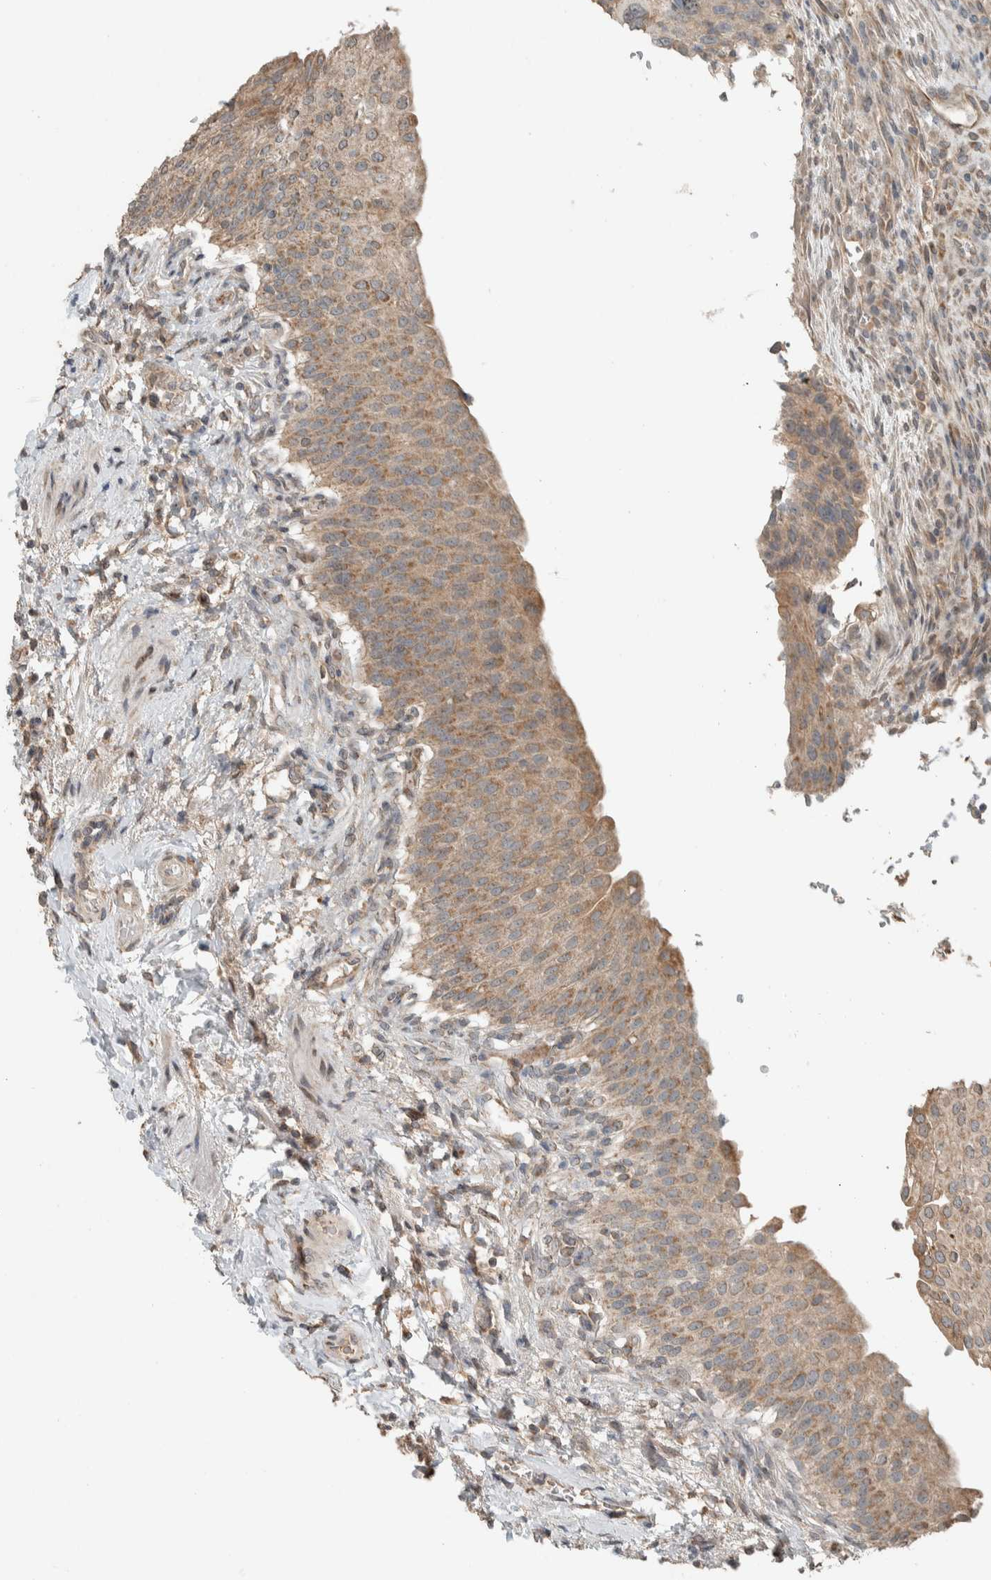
{"staining": {"intensity": "moderate", "quantity": ">75%", "location": "cytoplasmic/membranous"}, "tissue": "urinary bladder", "cell_type": "Urothelial cells", "image_type": "normal", "snomed": [{"axis": "morphology", "description": "Normal tissue, NOS"}, {"axis": "topography", "description": "Urinary bladder"}], "caption": "Immunohistochemistry (IHC) image of normal urinary bladder stained for a protein (brown), which shows medium levels of moderate cytoplasmic/membranous positivity in approximately >75% of urothelial cells.", "gene": "NBR1", "patient": {"sex": "female", "age": 60}}